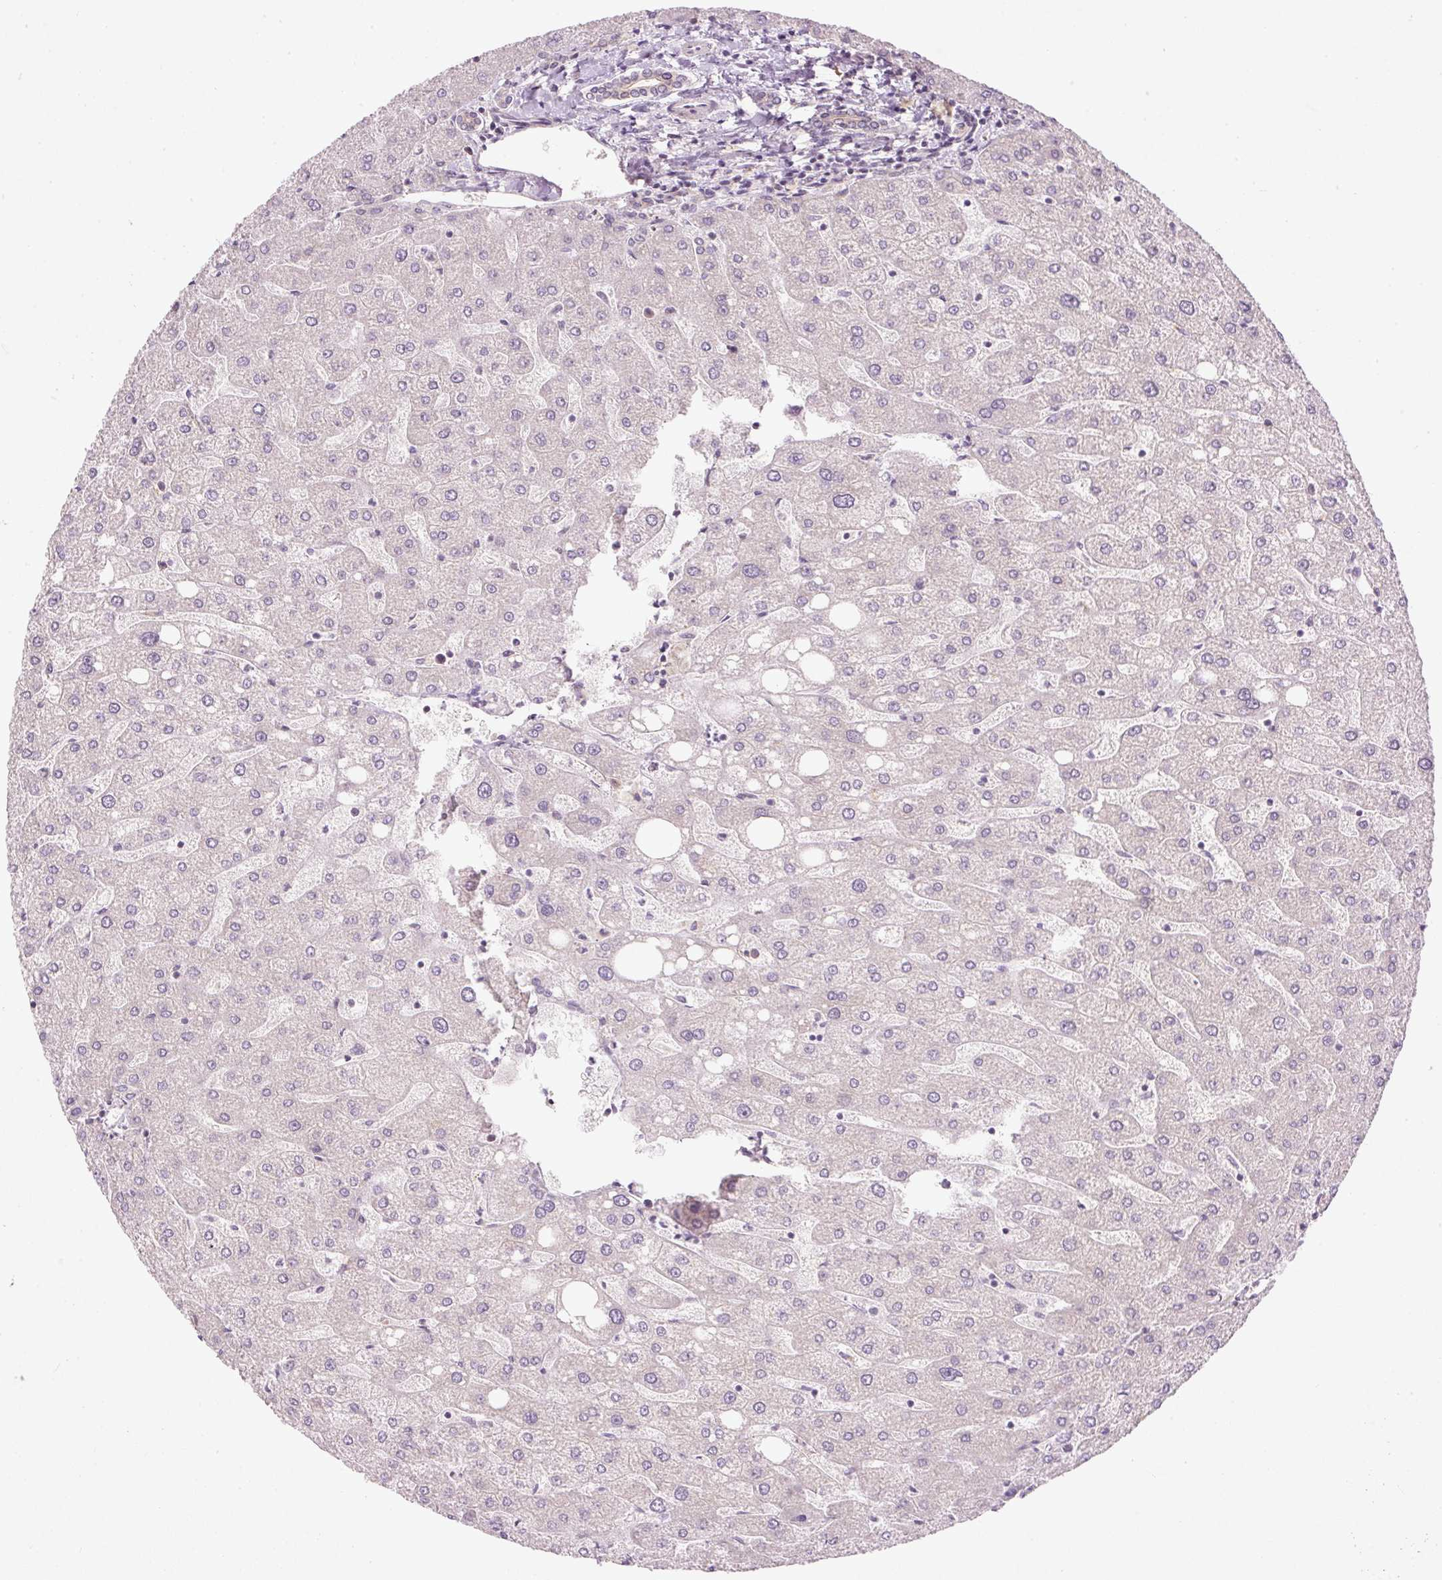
{"staining": {"intensity": "weak", "quantity": "25%-75%", "location": "cytoplasmic/membranous"}, "tissue": "liver", "cell_type": "Cholangiocytes", "image_type": "normal", "snomed": [{"axis": "morphology", "description": "Normal tissue, NOS"}, {"axis": "topography", "description": "Liver"}], "caption": "Unremarkable liver was stained to show a protein in brown. There is low levels of weak cytoplasmic/membranous expression in approximately 25%-75% of cholangiocytes.", "gene": "MZT2A", "patient": {"sex": "male", "age": 67}}